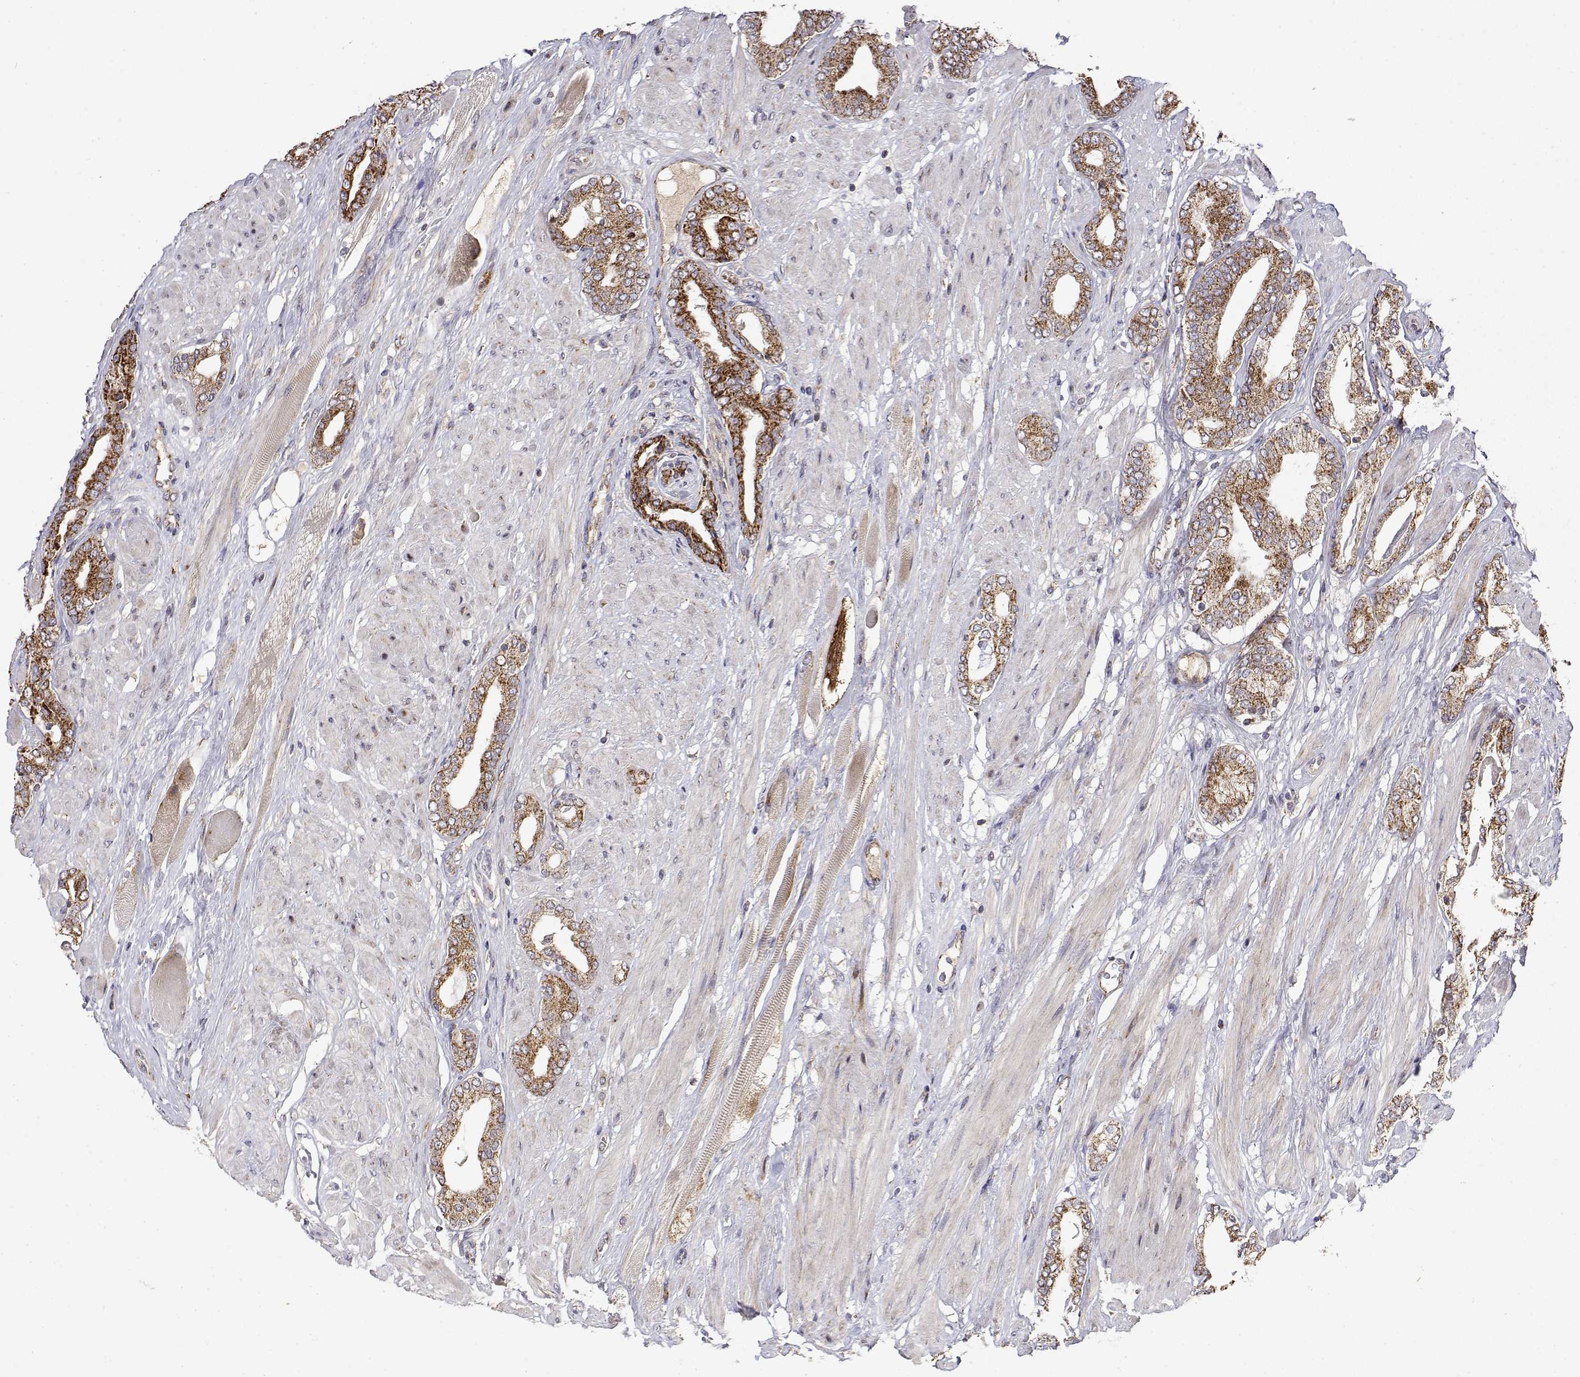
{"staining": {"intensity": "strong", "quantity": ">75%", "location": "cytoplasmic/membranous"}, "tissue": "prostate cancer", "cell_type": "Tumor cells", "image_type": "cancer", "snomed": [{"axis": "morphology", "description": "Adenocarcinoma, High grade"}, {"axis": "topography", "description": "Prostate"}], "caption": "A histopathology image showing strong cytoplasmic/membranous staining in approximately >75% of tumor cells in prostate cancer (high-grade adenocarcinoma), as visualized by brown immunohistochemical staining.", "gene": "GADD45GIP1", "patient": {"sex": "male", "age": 56}}